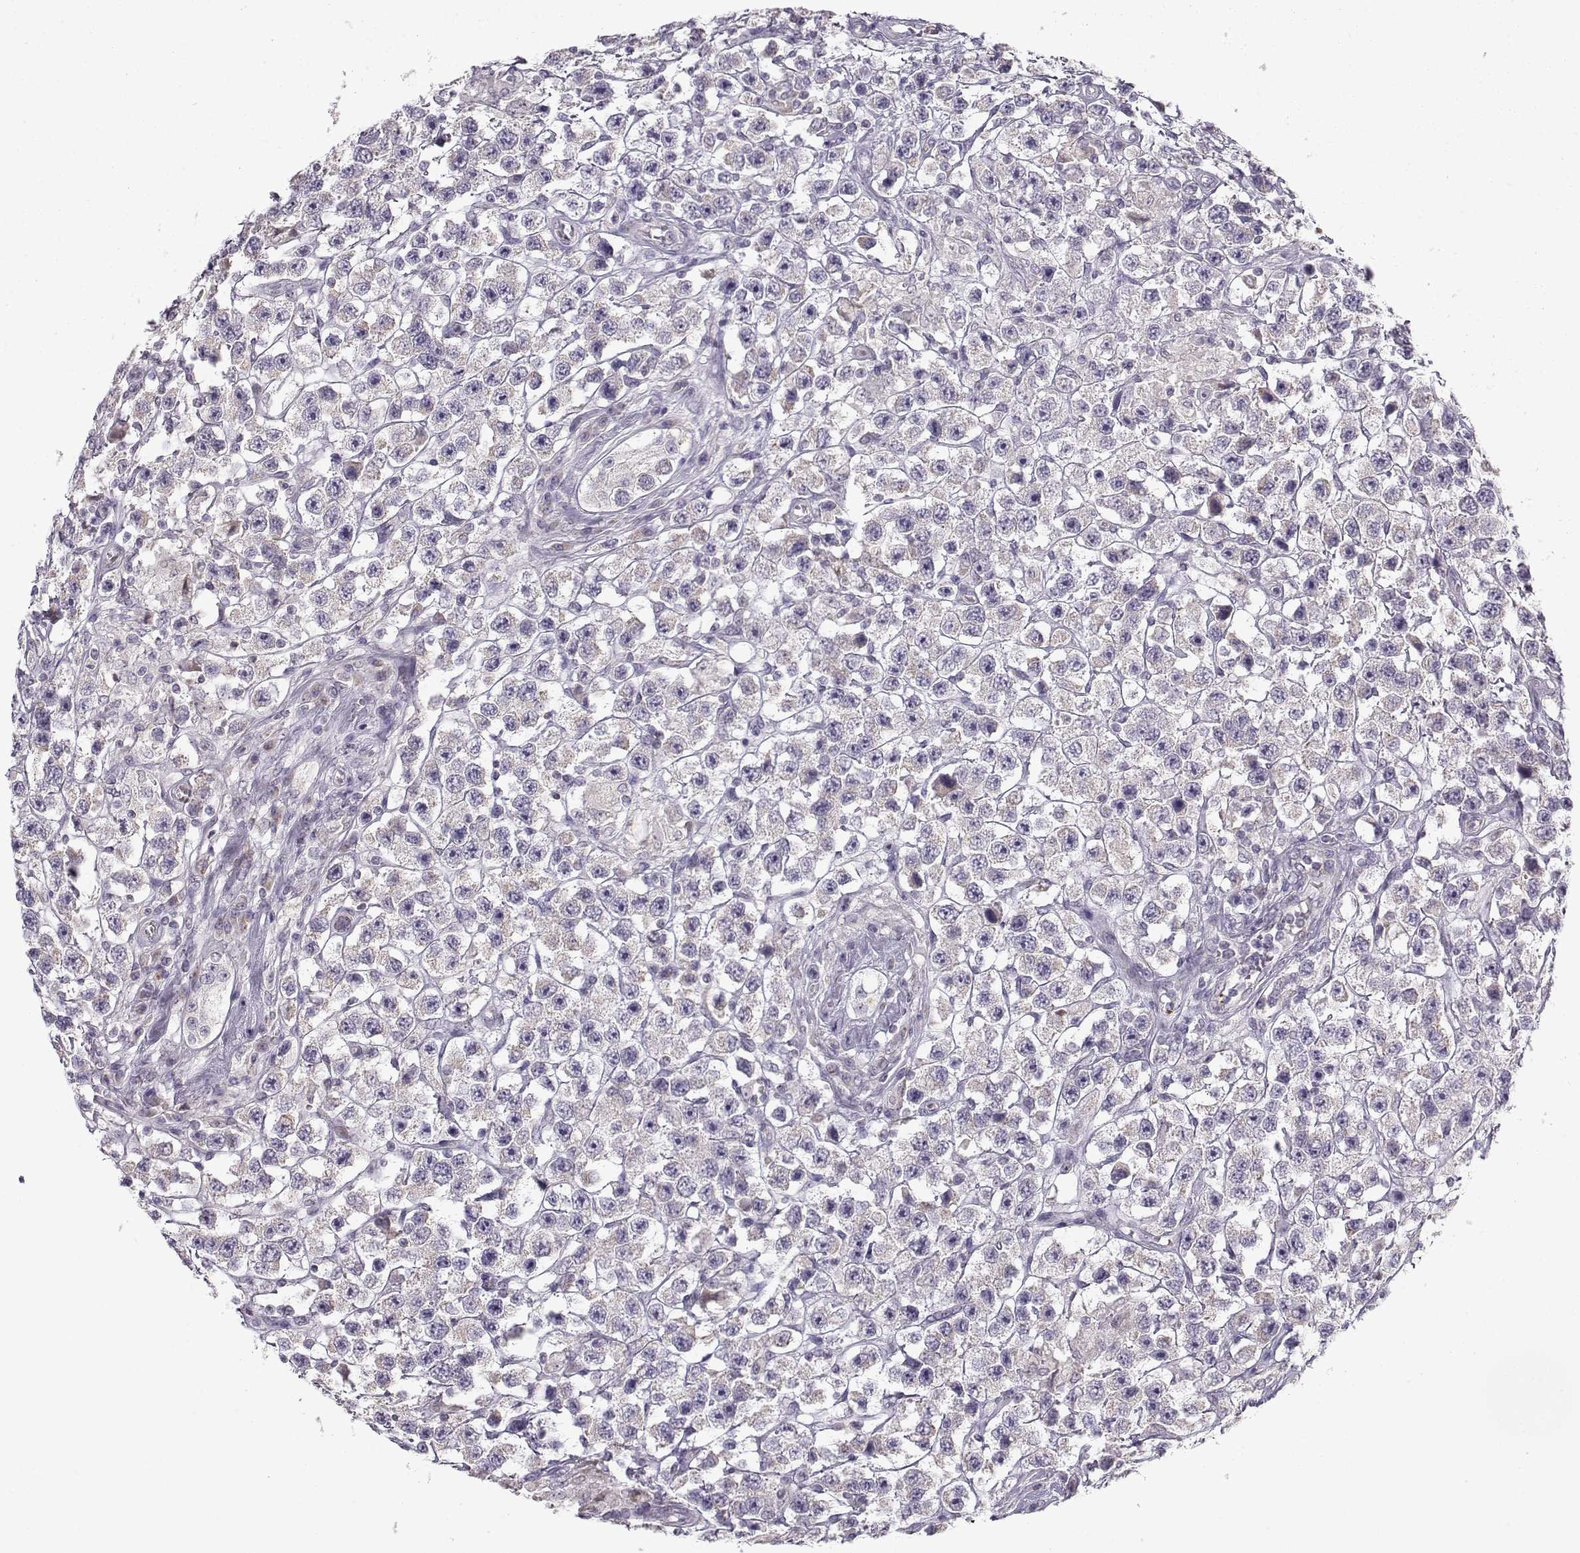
{"staining": {"intensity": "negative", "quantity": "none", "location": "none"}, "tissue": "testis cancer", "cell_type": "Tumor cells", "image_type": "cancer", "snomed": [{"axis": "morphology", "description": "Seminoma, NOS"}, {"axis": "topography", "description": "Testis"}], "caption": "Histopathology image shows no significant protein expression in tumor cells of testis cancer (seminoma).", "gene": "KLF17", "patient": {"sex": "male", "age": 45}}